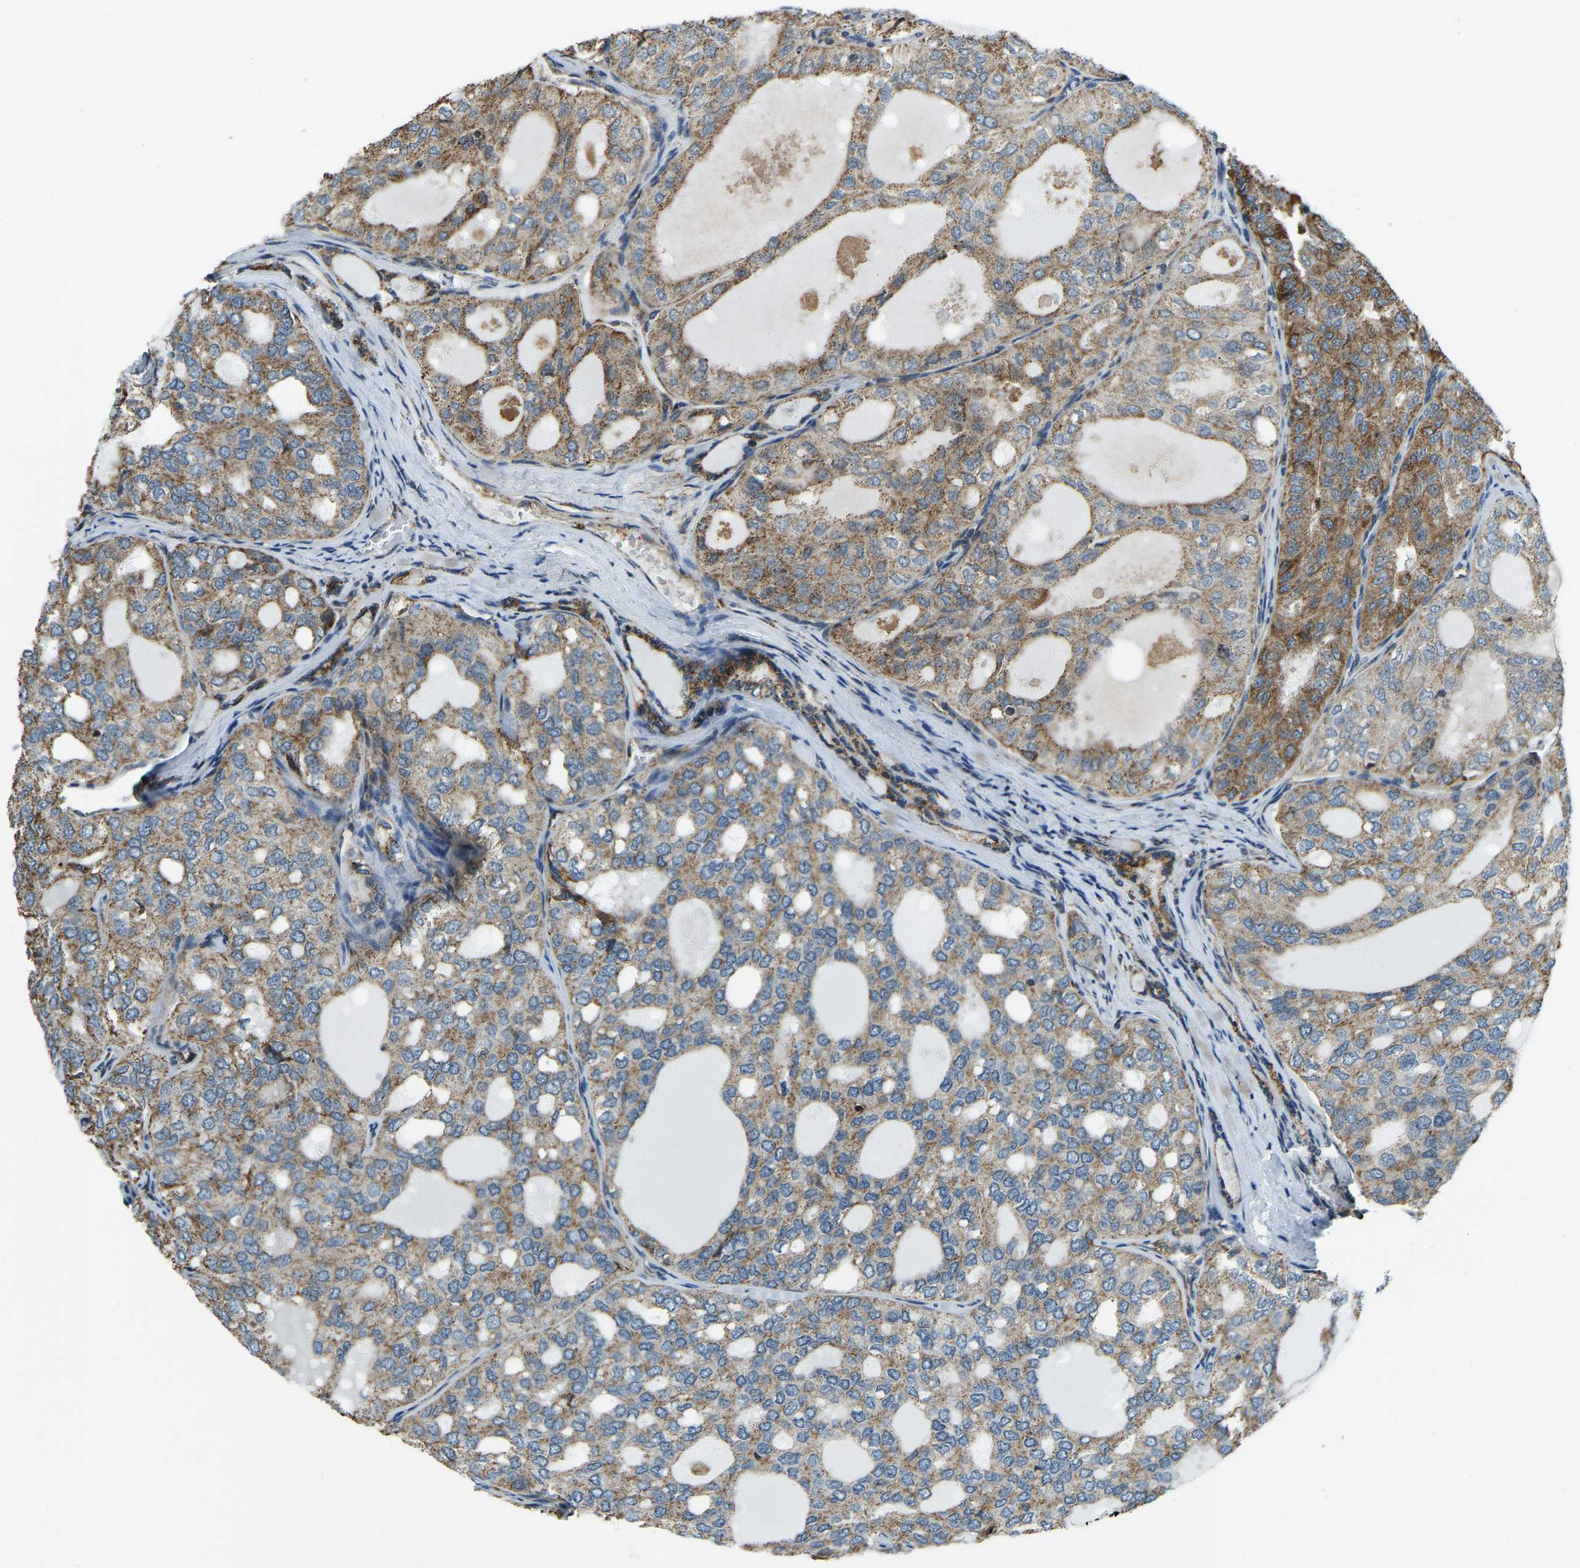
{"staining": {"intensity": "moderate", "quantity": ">75%", "location": "cytoplasmic/membranous"}, "tissue": "thyroid cancer", "cell_type": "Tumor cells", "image_type": "cancer", "snomed": [{"axis": "morphology", "description": "Follicular adenoma carcinoma, NOS"}, {"axis": "topography", "description": "Thyroid gland"}], "caption": "Protein analysis of thyroid cancer (follicular adenoma carcinoma) tissue shows moderate cytoplasmic/membranous staining in about >75% of tumor cells. (brown staining indicates protein expression, while blue staining denotes nuclei).", "gene": "RBM33", "patient": {"sex": "male", "age": 75}}